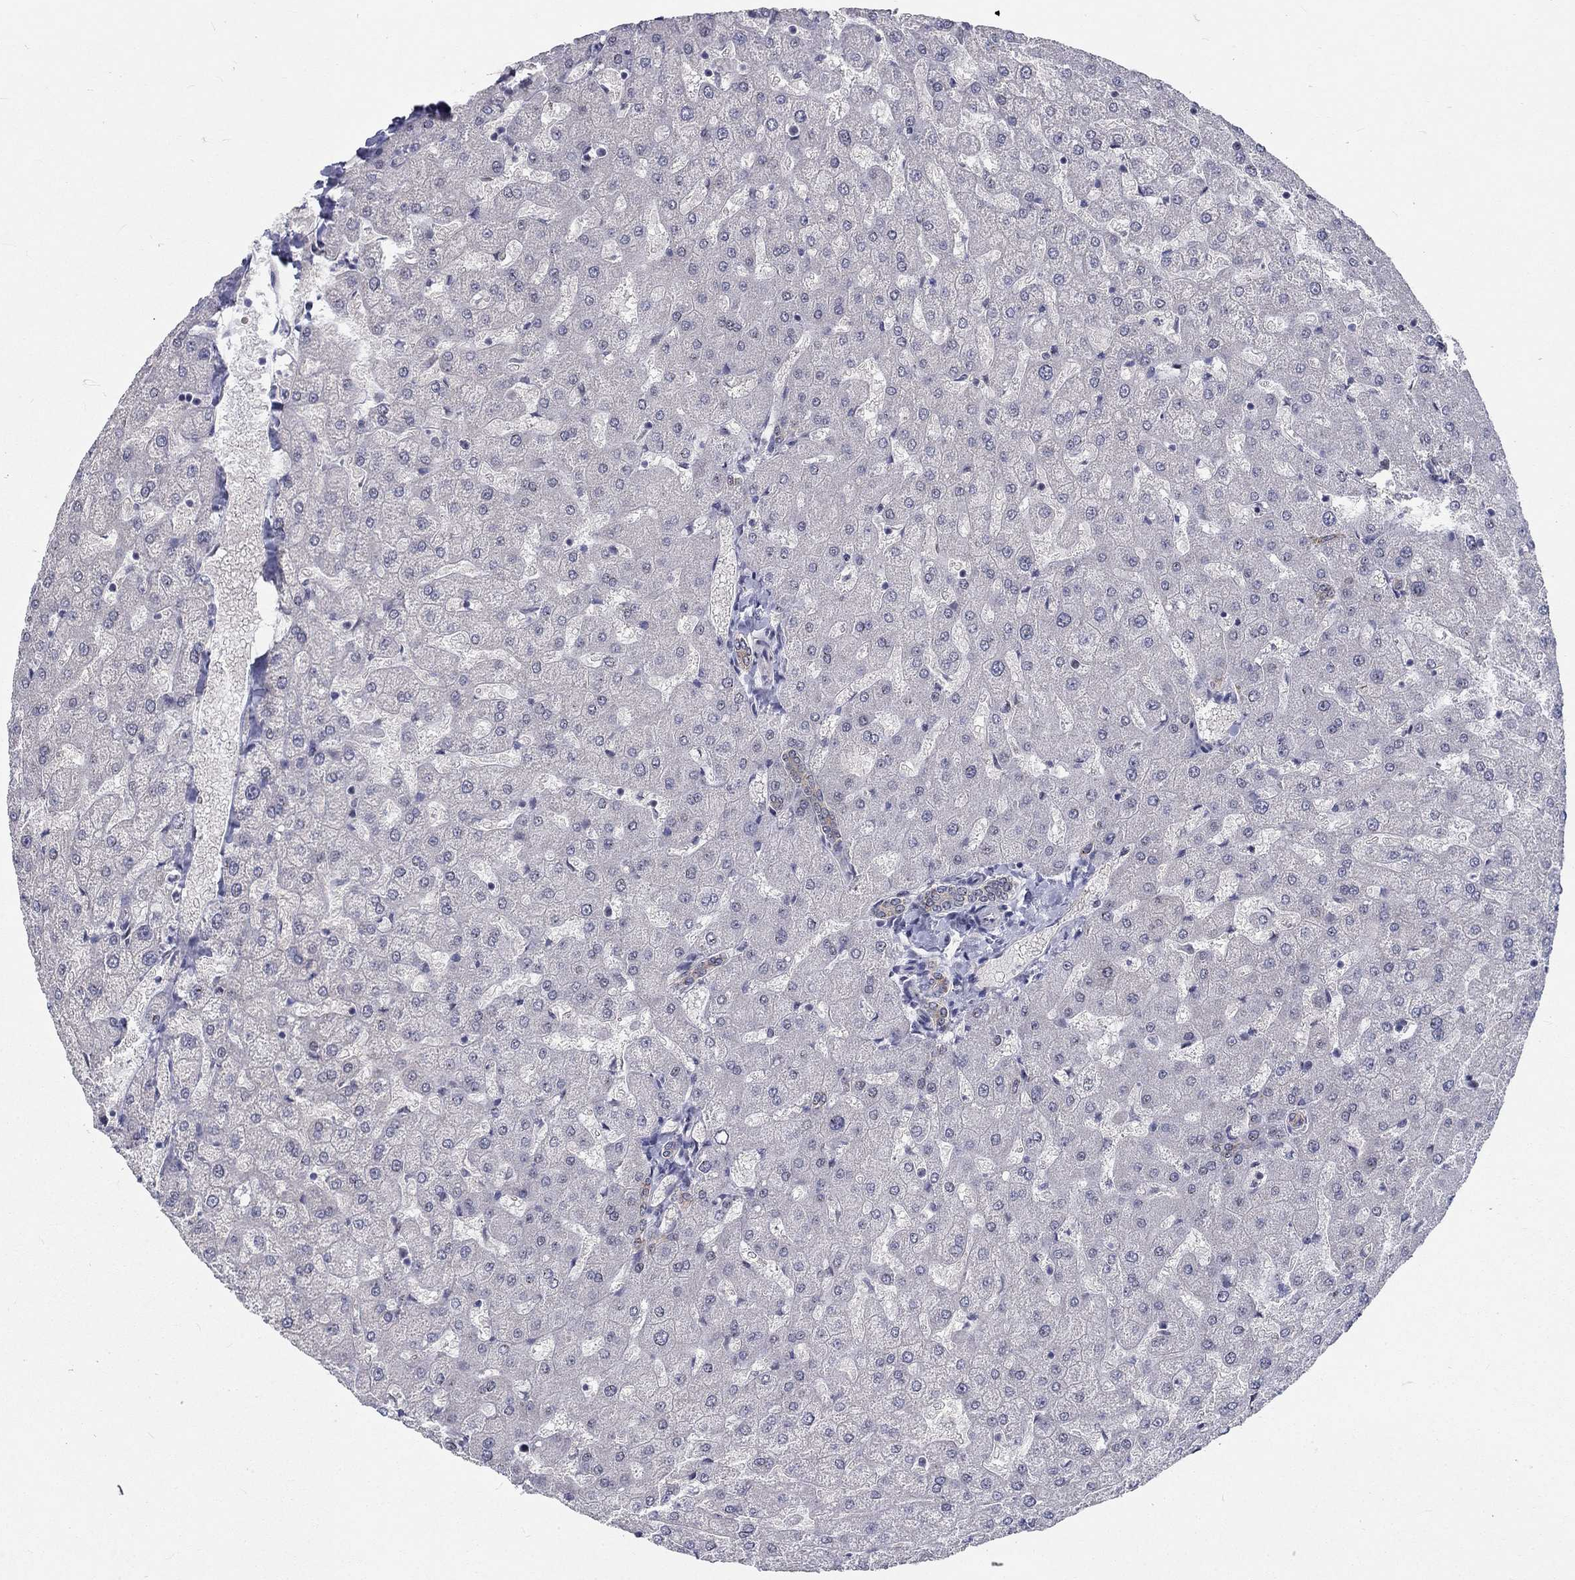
{"staining": {"intensity": "weak", "quantity": "25%-75%", "location": "cytoplasmic/membranous"}, "tissue": "liver", "cell_type": "Cholangiocytes", "image_type": "normal", "snomed": [{"axis": "morphology", "description": "Normal tissue, NOS"}, {"axis": "topography", "description": "Liver"}], "caption": "Liver stained with immunohistochemistry exhibits weak cytoplasmic/membranous expression in about 25%-75% of cholangiocytes. (brown staining indicates protein expression, while blue staining denotes nuclei).", "gene": "ZBED1", "patient": {"sex": "female", "age": 50}}